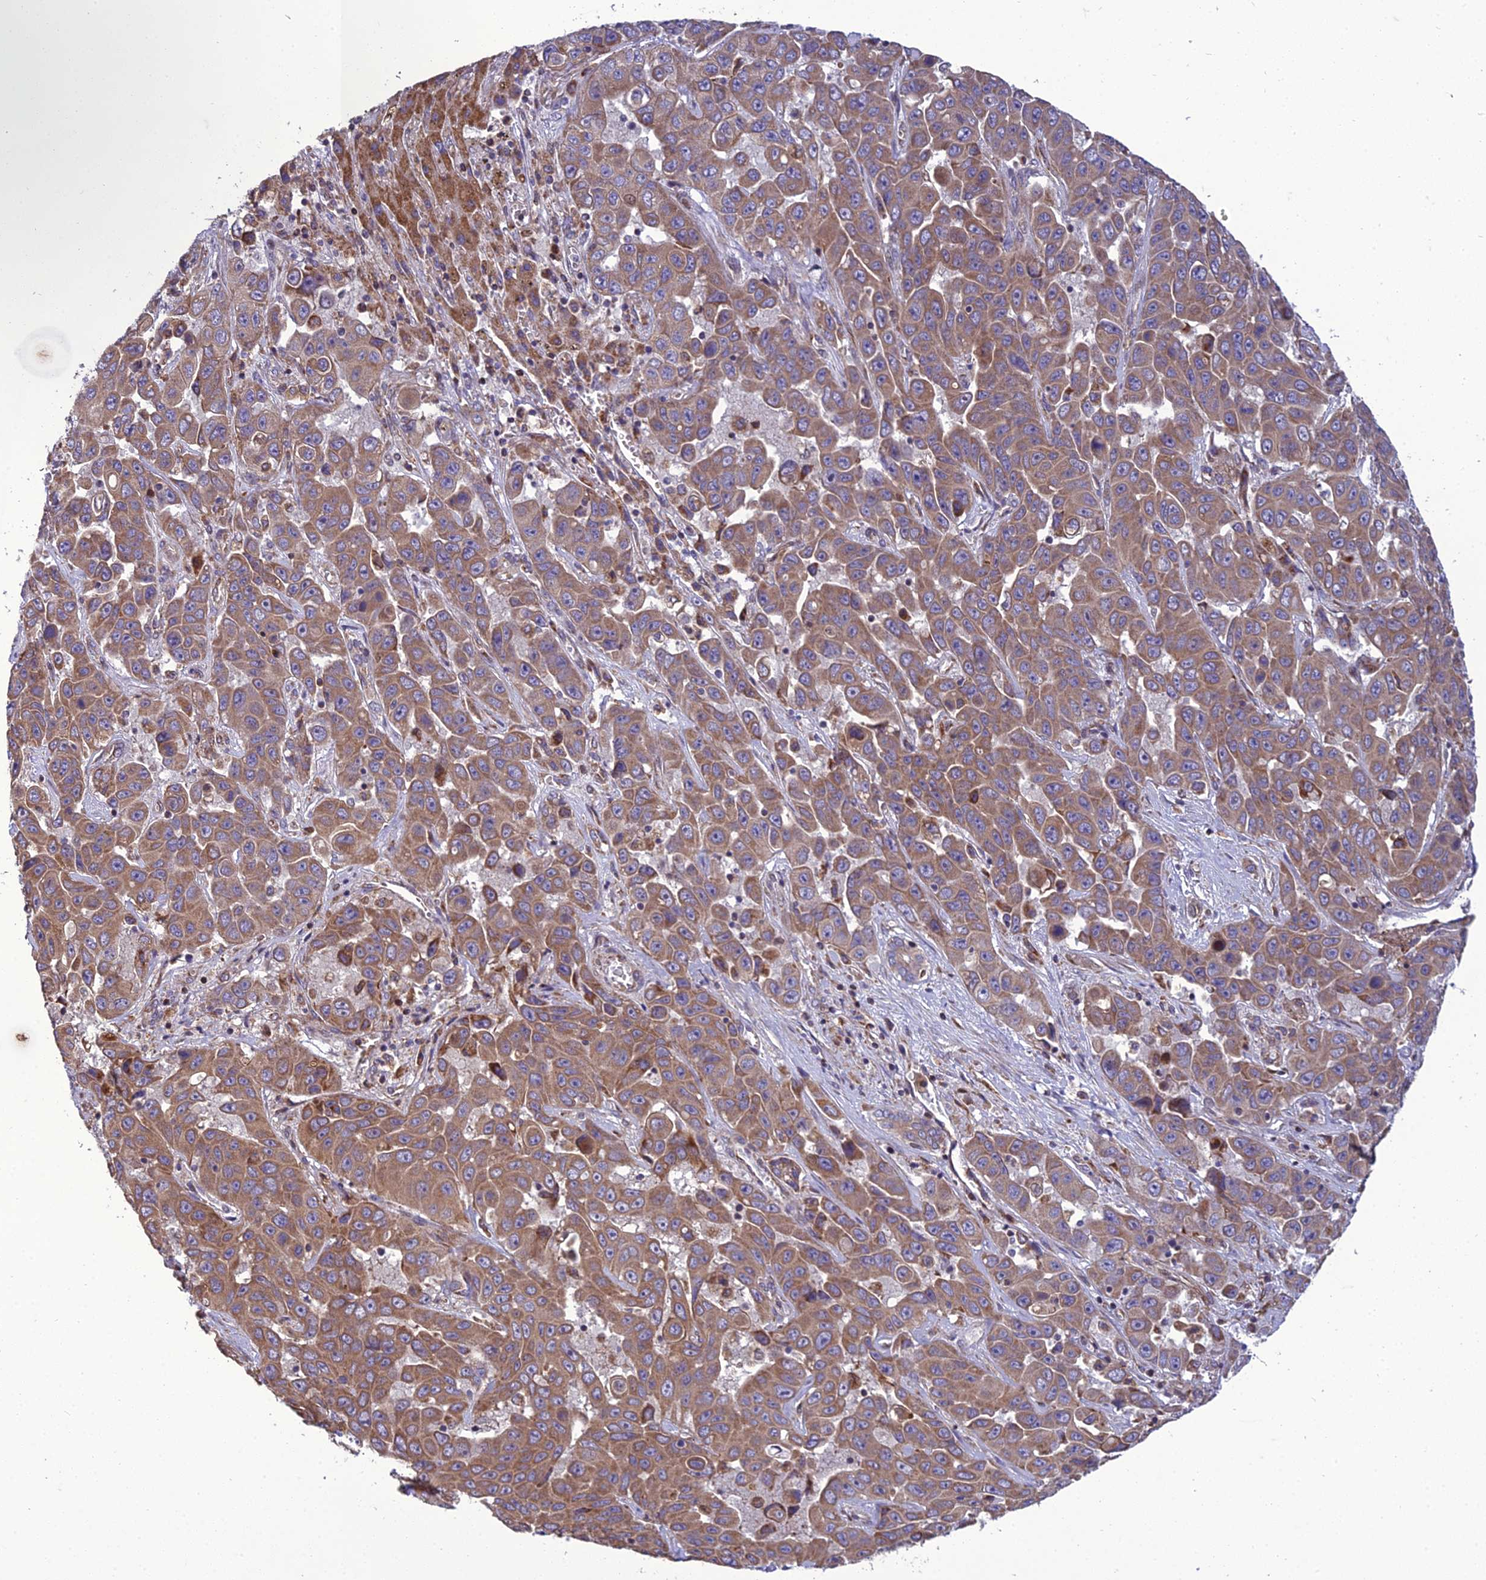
{"staining": {"intensity": "moderate", "quantity": ">75%", "location": "cytoplasmic/membranous"}, "tissue": "liver cancer", "cell_type": "Tumor cells", "image_type": "cancer", "snomed": [{"axis": "morphology", "description": "Cholangiocarcinoma"}, {"axis": "topography", "description": "Liver"}], "caption": "Moderate cytoplasmic/membranous positivity is seen in approximately >75% of tumor cells in liver cholangiocarcinoma.", "gene": "GIMAP1", "patient": {"sex": "female", "age": 52}}